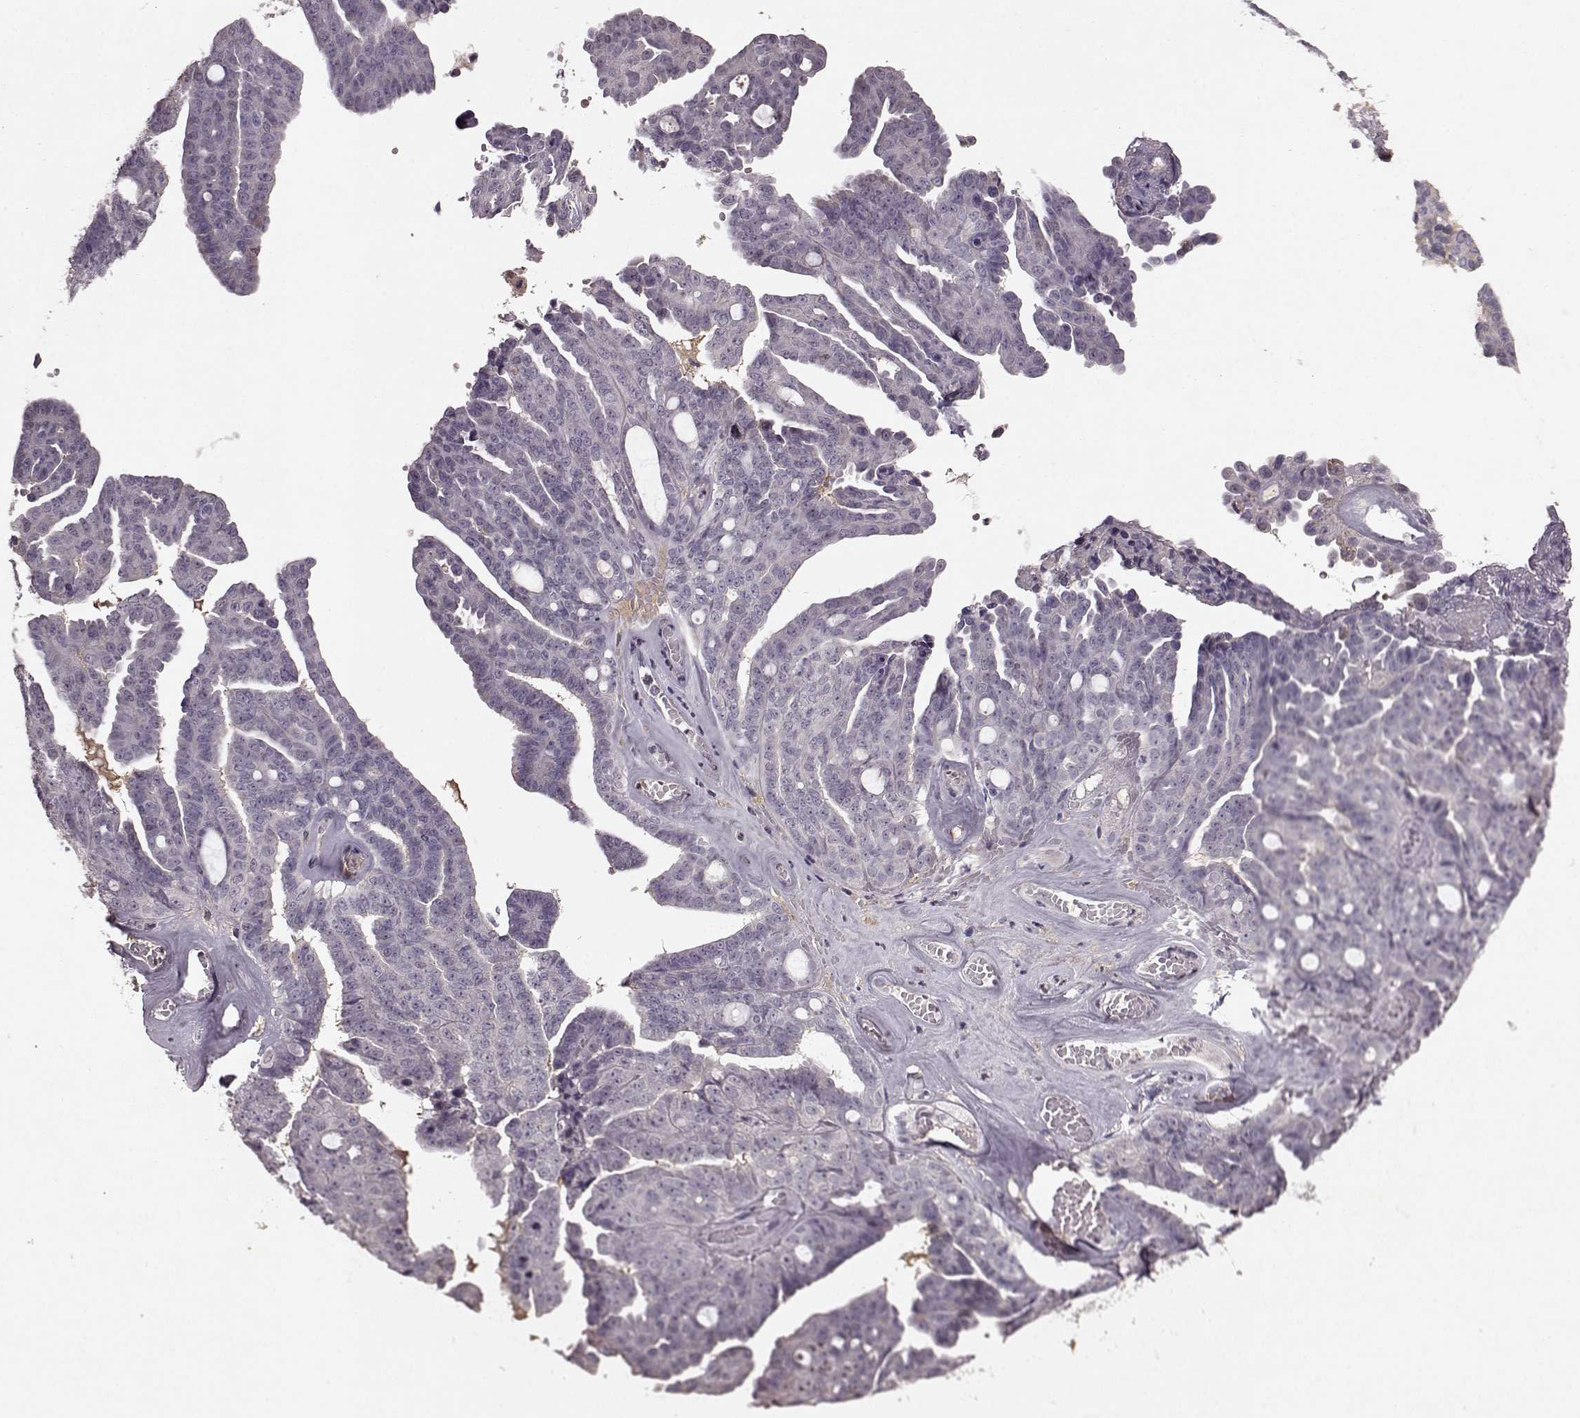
{"staining": {"intensity": "negative", "quantity": "none", "location": "none"}, "tissue": "ovarian cancer", "cell_type": "Tumor cells", "image_type": "cancer", "snomed": [{"axis": "morphology", "description": "Cystadenocarcinoma, serous, NOS"}, {"axis": "topography", "description": "Ovary"}], "caption": "Immunohistochemical staining of ovarian cancer demonstrates no significant expression in tumor cells. (DAB immunohistochemistry, high magnification).", "gene": "FRRS1L", "patient": {"sex": "female", "age": 71}}